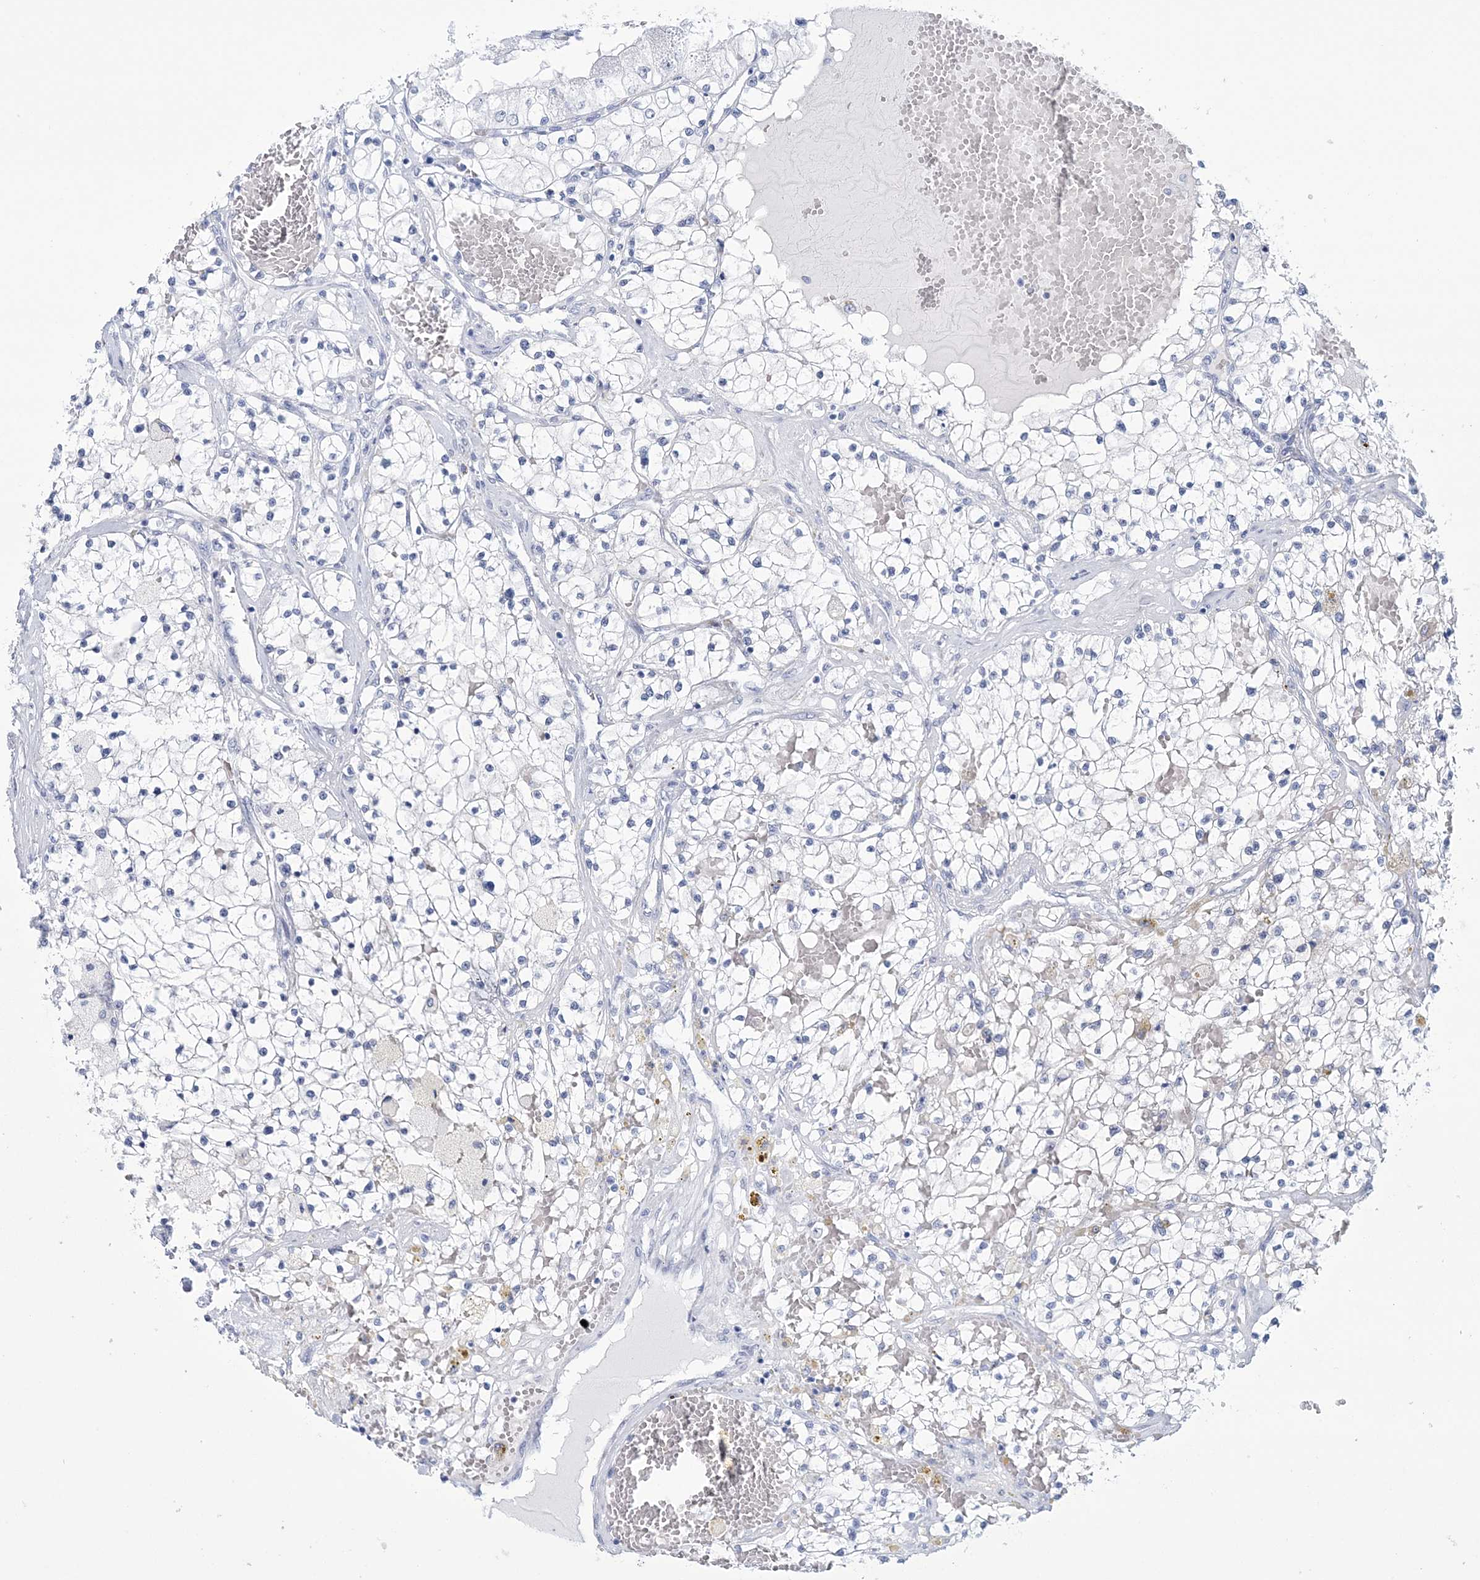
{"staining": {"intensity": "negative", "quantity": "none", "location": "none"}, "tissue": "renal cancer", "cell_type": "Tumor cells", "image_type": "cancer", "snomed": [{"axis": "morphology", "description": "Normal tissue, NOS"}, {"axis": "morphology", "description": "Adenocarcinoma, NOS"}, {"axis": "topography", "description": "Kidney"}], "caption": "Immunohistochemical staining of human adenocarcinoma (renal) displays no significant positivity in tumor cells.", "gene": "DPCD", "patient": {"sex": "male", "age": 68}}